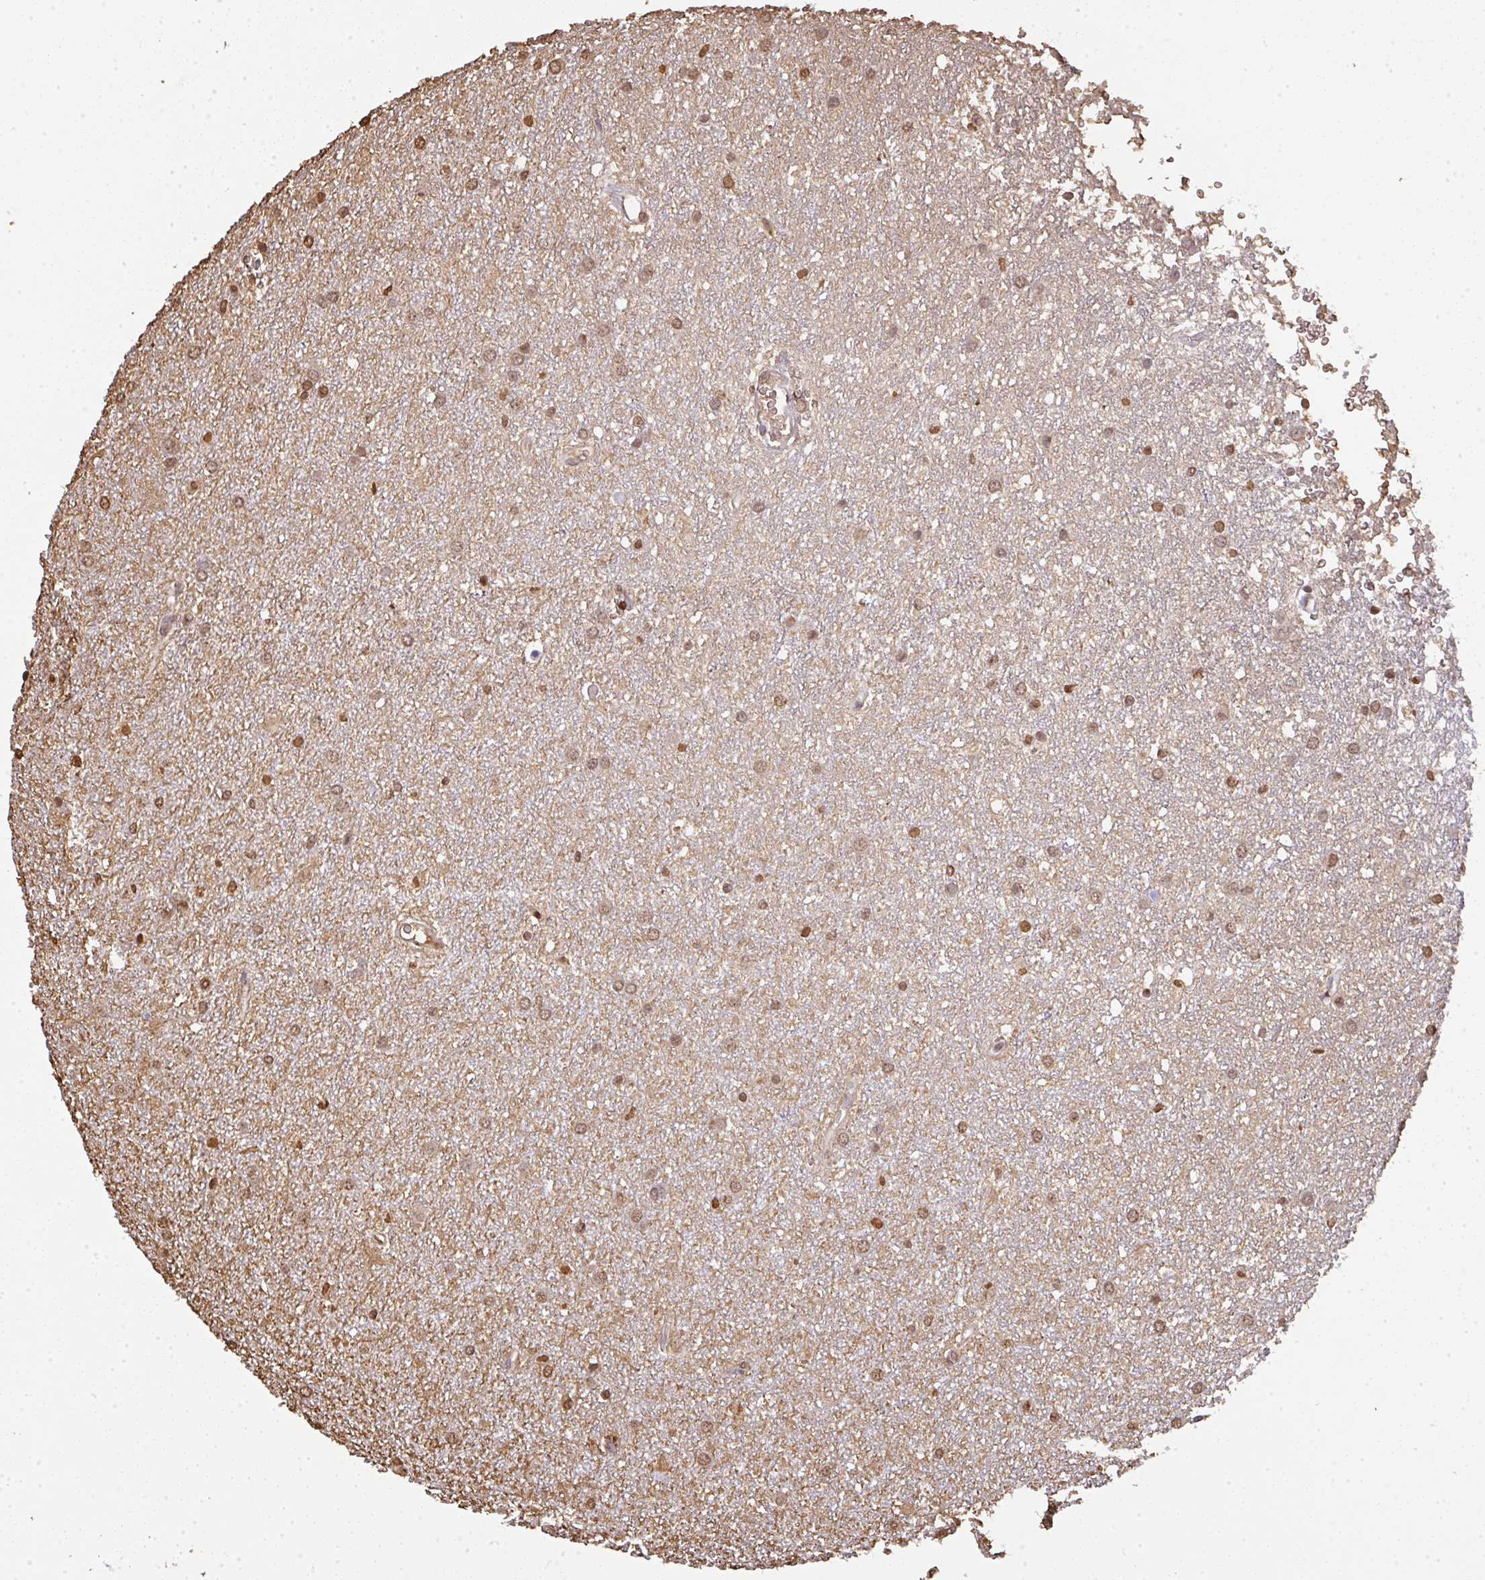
{"staining": {"intensity": "moderate", "quantity": "<25%", "location": "nuclear"}, "tissue": "glioma", "cell_type": "Tumor cells", "image_type": "cancer", "snomed": [{"axis": "morphology", "description": "Glioma, malignant, Low grade"}, {"axis": "topography", "description": "Cerebellum"}], "caption": "Brown immunohistochemical staining in glioma demonstrates moderate nuclear staining in about <25% of tumor cells.", "gene": "SMYD5", "patient": {"sex": "female", "age": 5}}